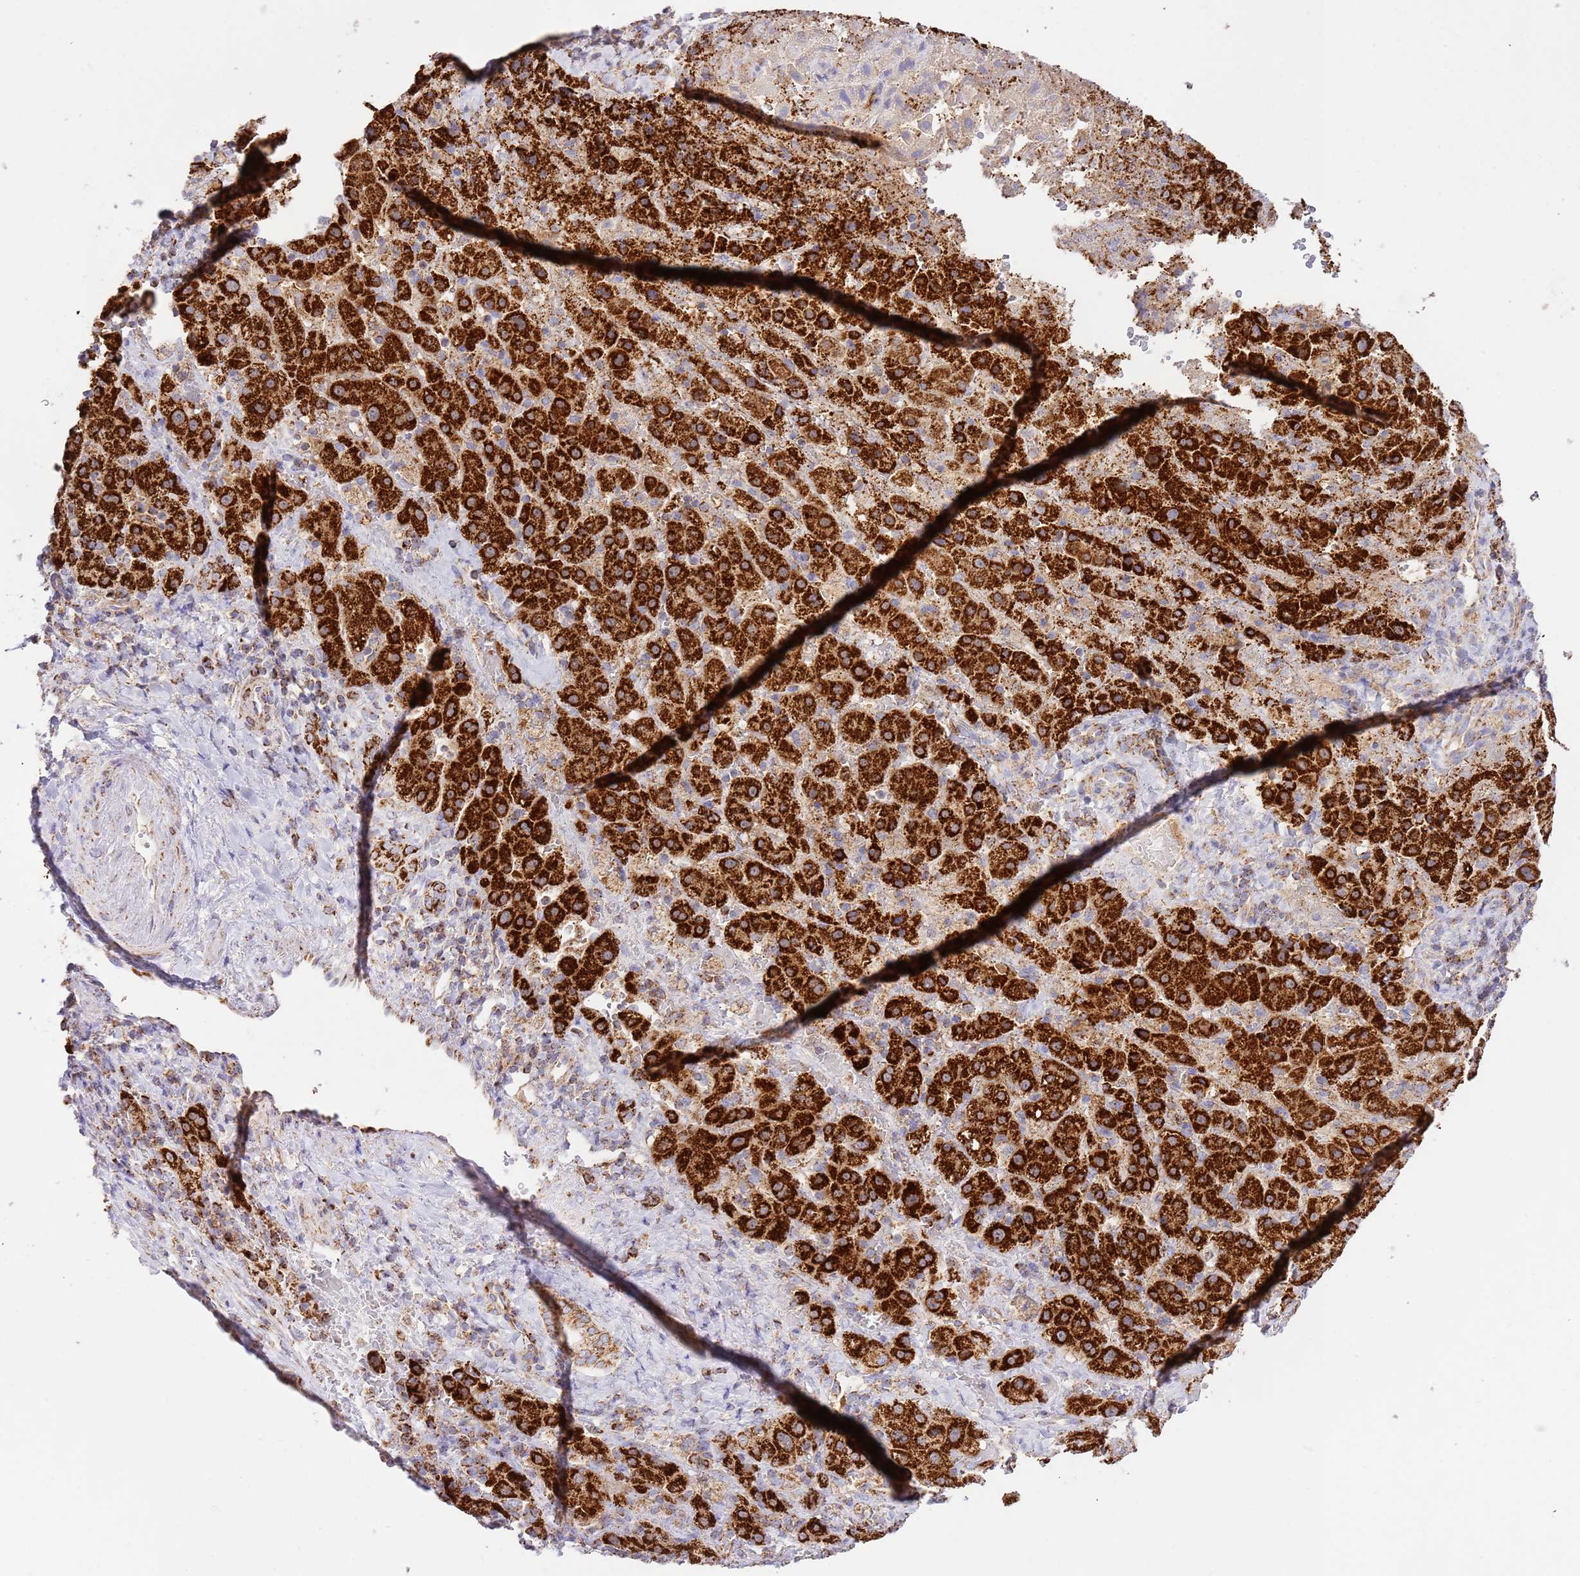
{"staining": {"intensity": "strong", "quantity": ">75%", "location": "cytoplasmic/membranous"}, "tissue": "liver cancer", "cell_type": "Tumor cells", "image_type": "cancer", "snomed": [{"axis": "morphology", "description": "Carcinoma, Hepatocellular, NOS"}, {"axis": "topography", "description": "Liver"}], "caption": "DAB immunohistochemical staining of human liver cancer shows strong cytoplasmic/membranous protein staining in approximately >75% of tumor cells. (DAB = brown stain, brightfield microscopy at high magnification).", "gene": "ZBTB39", "patient": {"sex": "female", "age": 58}}